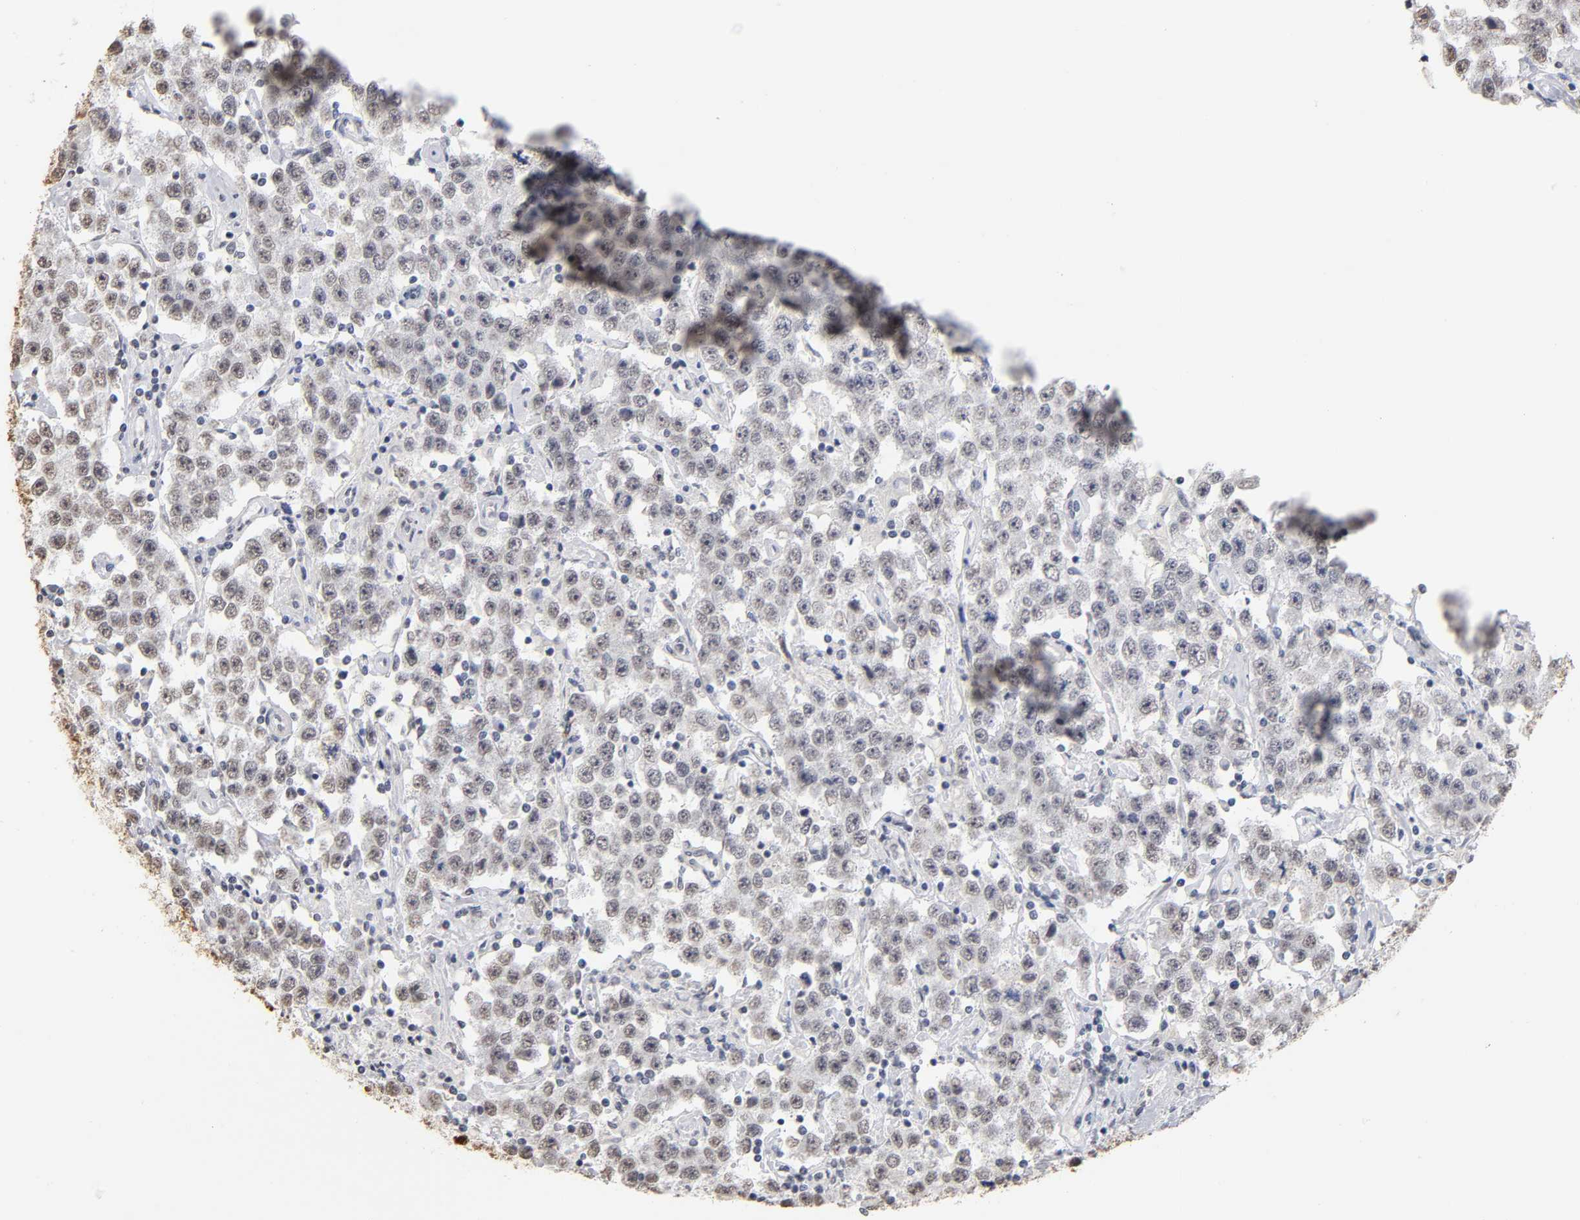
{"staining": {"intensity": "weak", "quantity": "25%-75%", "location": "nuclear"}, "tissue": "testis cancer", "cell_type": "Tumor cells", "image_type": "cancer", "snomed": [{"axis": "morphology", "description": "Seminoma, NOS"}, {"axis": "topography", "description": "Testis"}], "caption": "Immunohistochemistry (IHC) image of neoplastic tissue: testis cancer stained using IHC exhibits low levels of weak protein expression localized specifically in the nuclear of tumor cells, appearing as a nuclear brown color.", "gene": "CRABP2", "patient": {"sex": "male", "age": 52}}